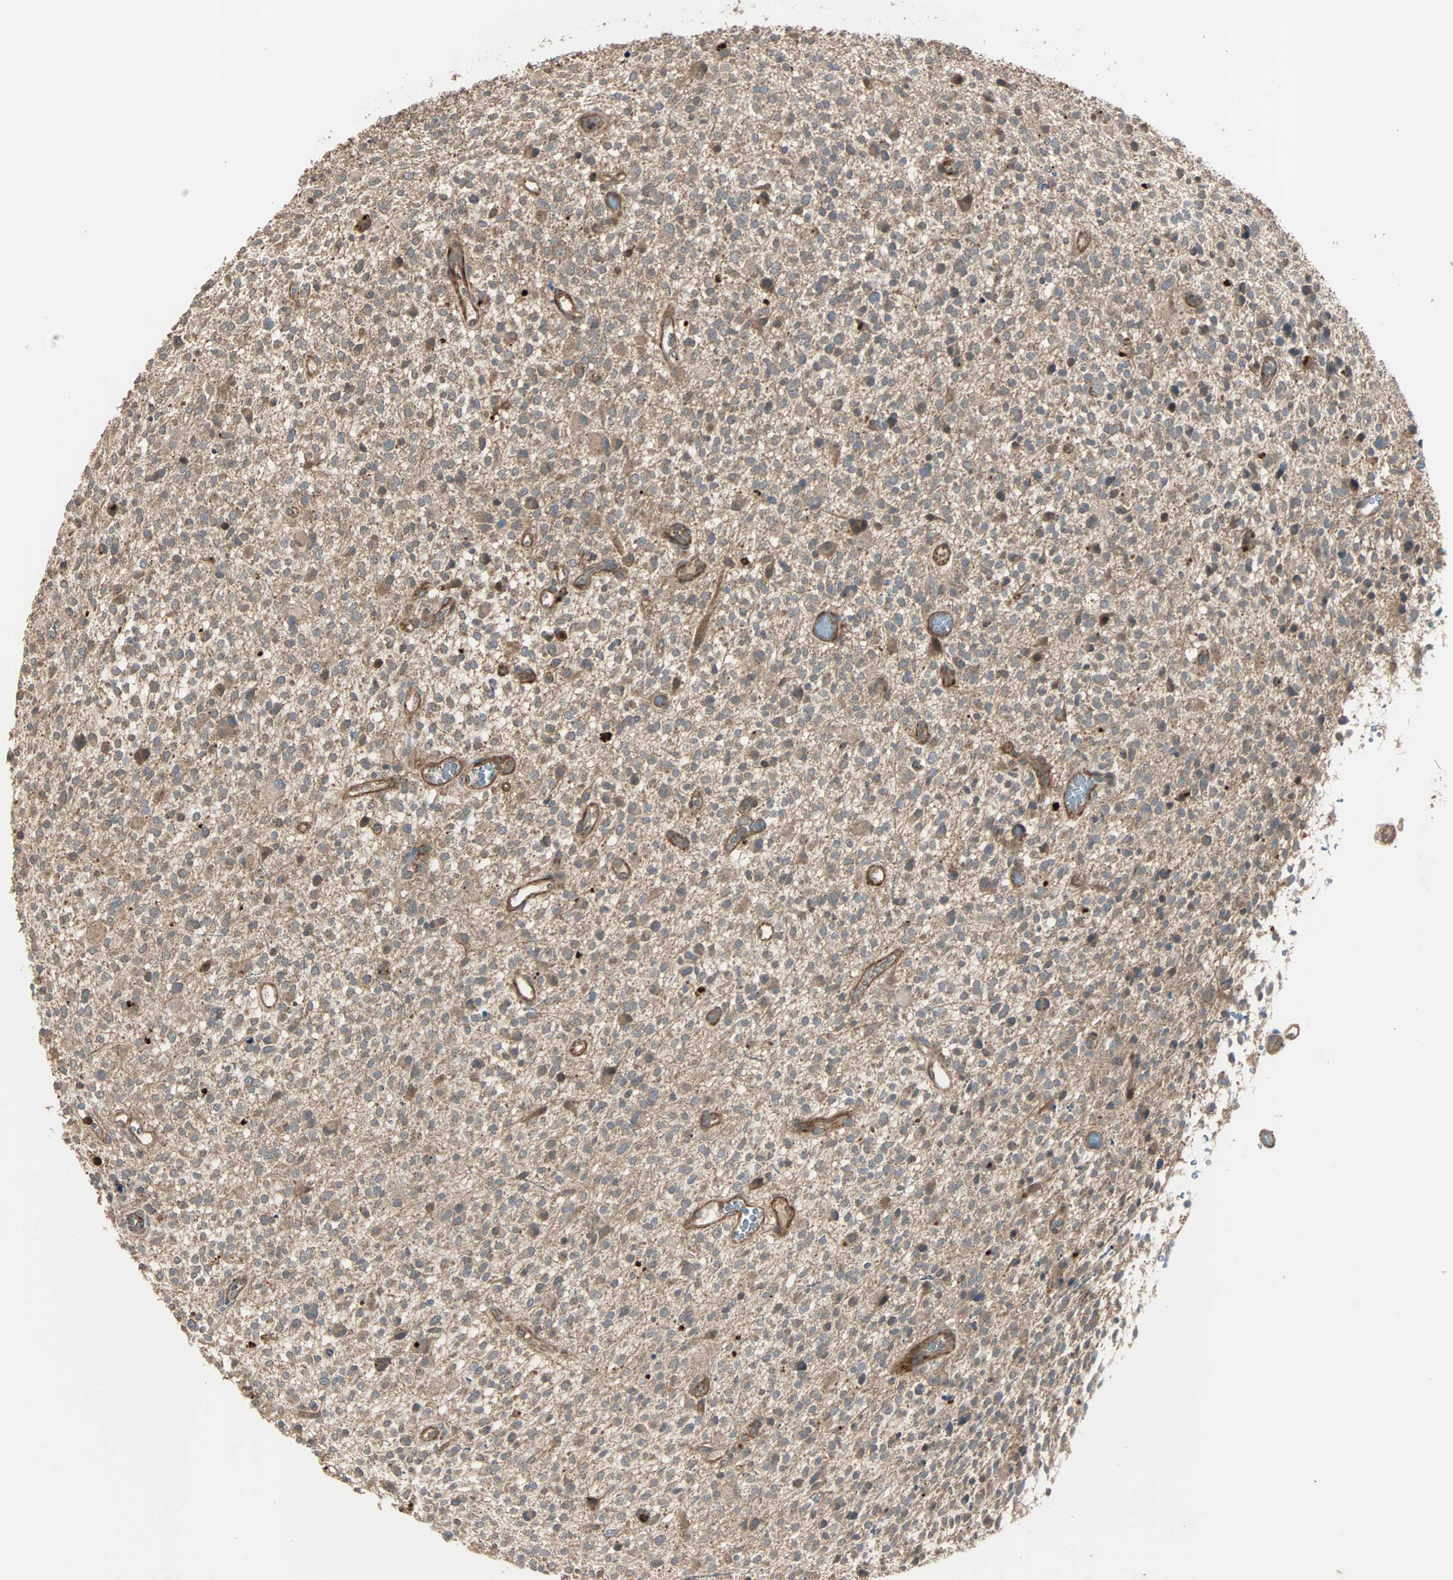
{"staining": {"intensity": "moderate", "quantity": ">75%", "location": "cytoplasmic/membranous"}, "tissue": "glioma", "cell_type": "Tumor cells", "image_type": "cancer", "snomed": [{"axis": "morphology", "description": "Glioma, malignant, High grade"}, {"axis": "topography", "description": "Brain"}], "caption": "Immunohistochemistry (DAB) staining of human glioma shows moderate cytoplasmic/membranous protein positivity in approximately >75% of tumor cells.", "gene": "GCK", "patient": {"sex": "male", "age": 48}}